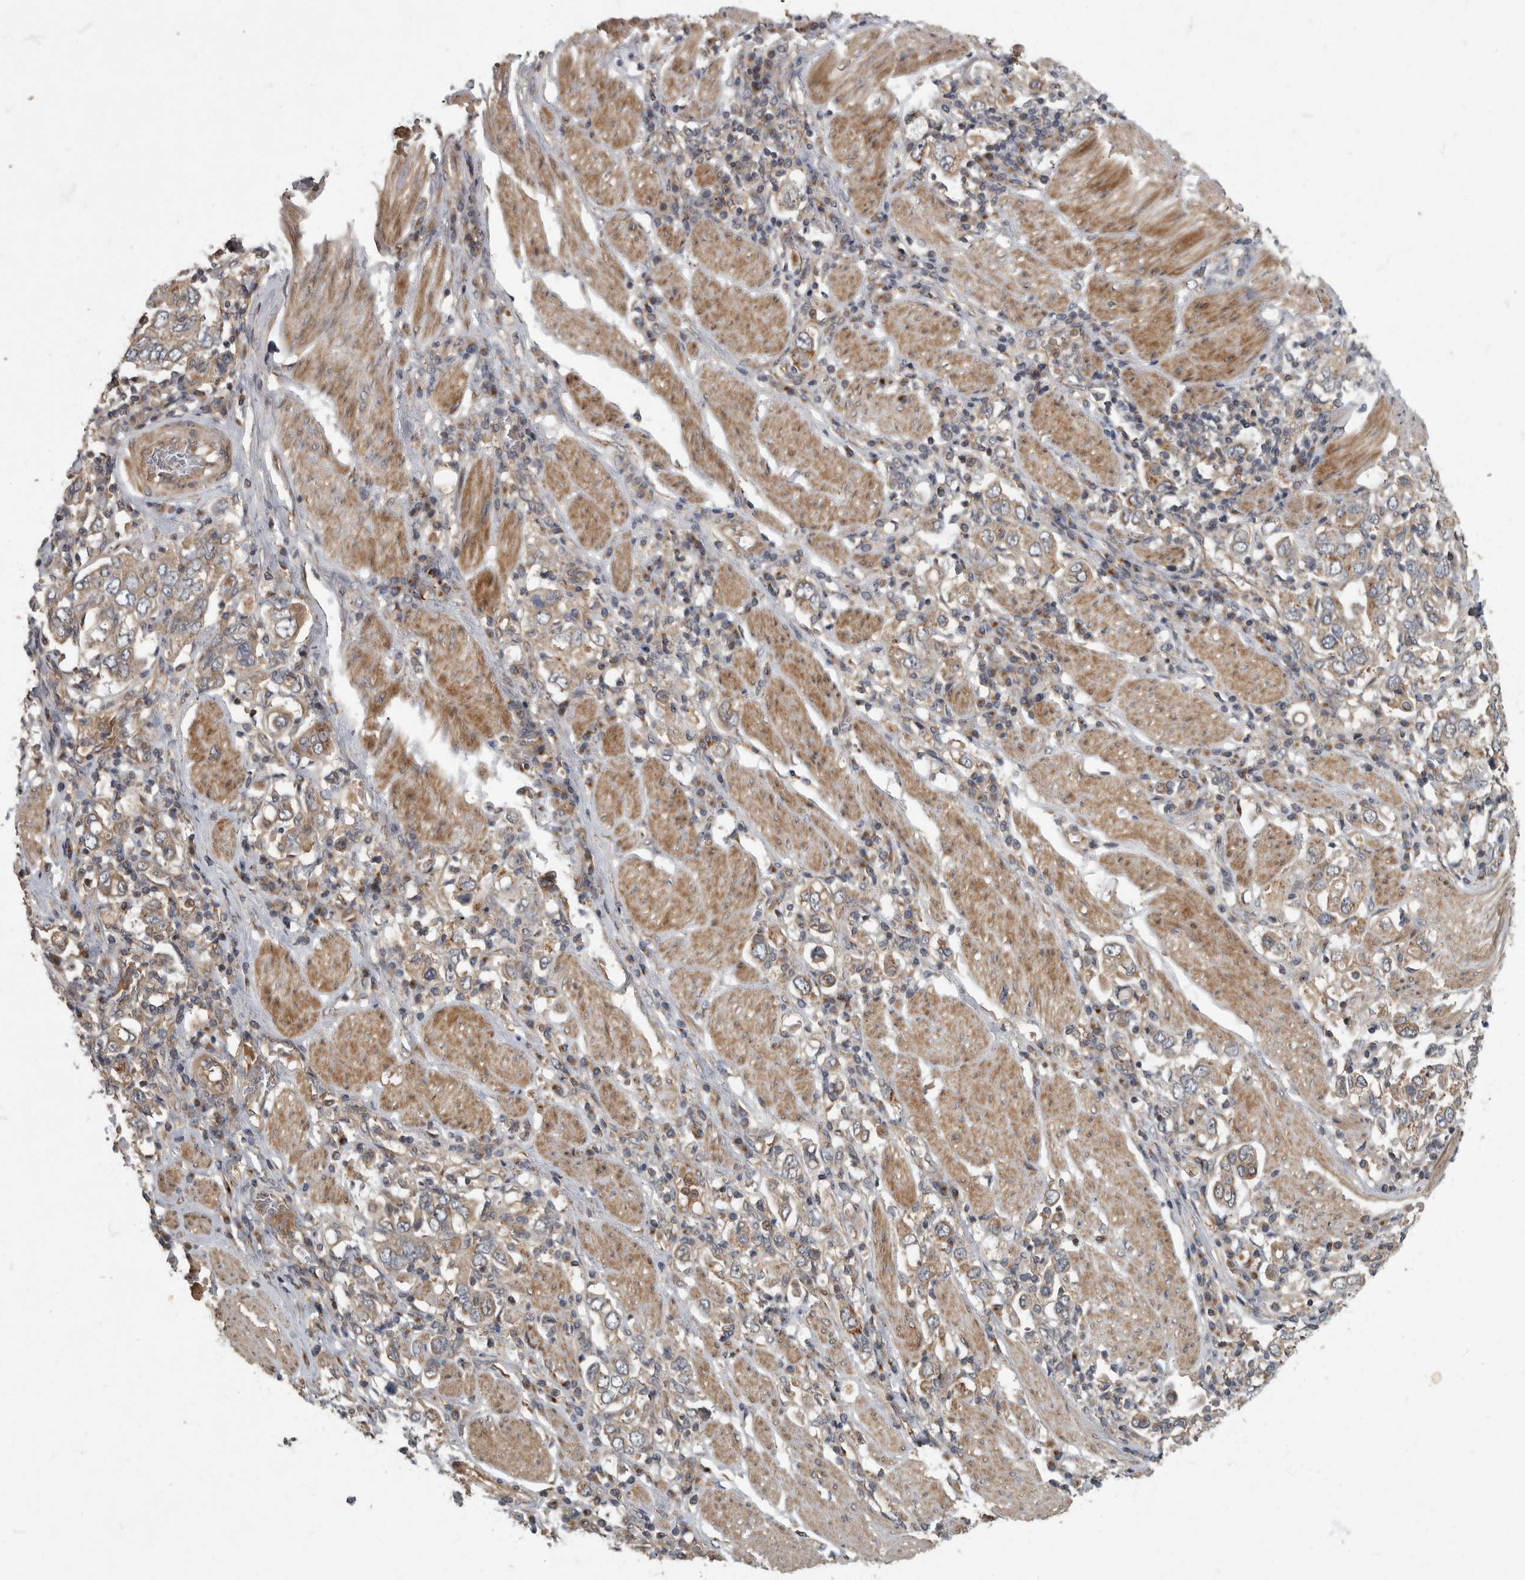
{"staining": {"intensity": "moderate", "quantity": "25%-75%", "location": "cytoplasmic/membranous"}, "tissue": "stomach cancer", "cell_type": "Tumor cells", "image_type": "cancer", "snomed": [{"axis": "morphology", "description": "Adenocarcinoma, NOS"}, {"axis": "topography", "description": "Stomach, upper"}], "caption": "Protein expression analysis of human stomach cancer reveals moderate cytoplasmic/membranous expression in approximately 25%-75% of tumor cells.", "gene": "IQCK", "patient": {"sex": "male", "age": 62}}